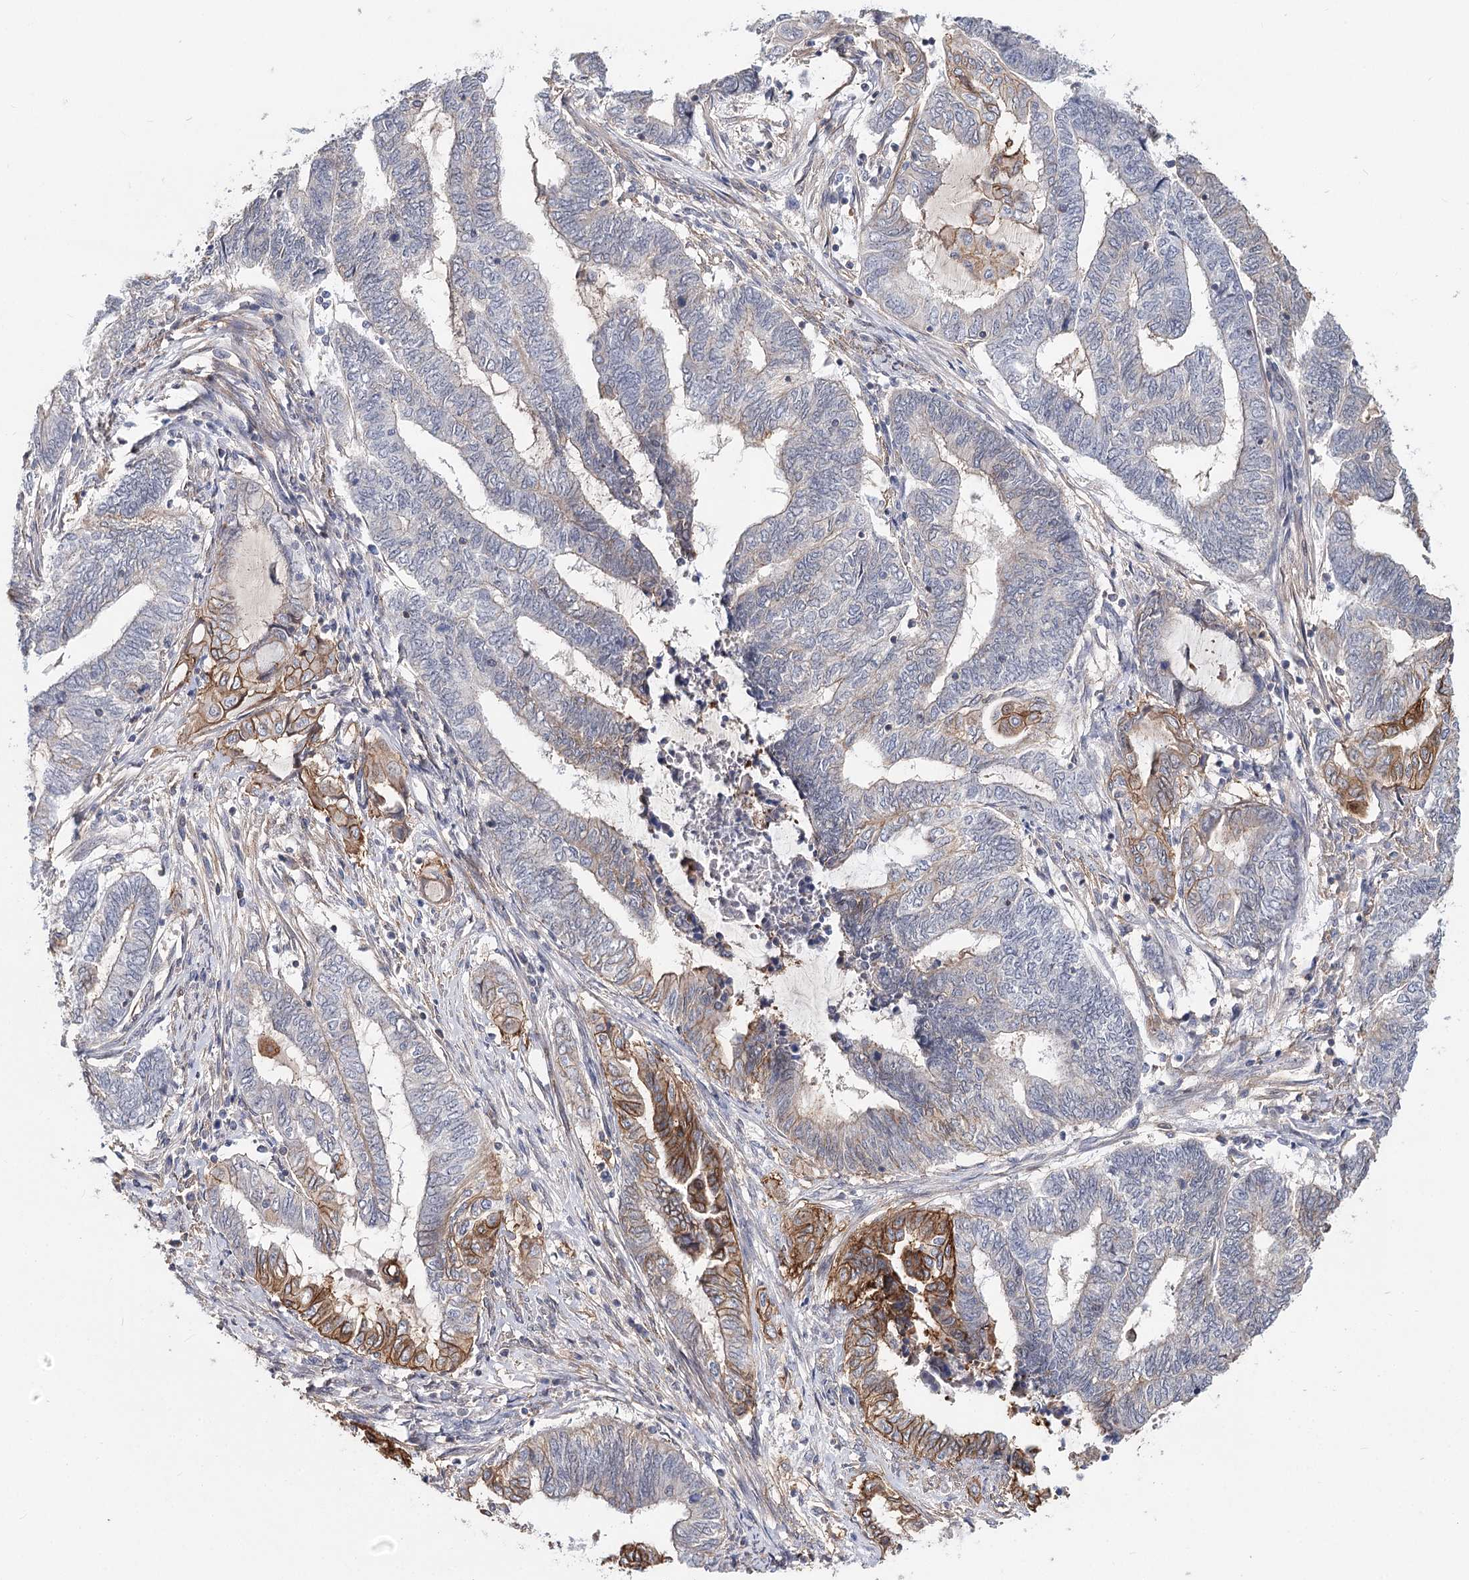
{"staining": {"intensity": "moderate", "quantity": "<25%", "location": "cytoplasmic/membranous"}, "tissue": "endometrial cancer", "cell_type": "Tumor cells", "image_type": "cancer", "snomed": [{"axis": "morphology", "description": "Adenocarcinoma, NOS"}, {"axis": "topography", "description": "Uterus"}, {"axis": "topography", "description": "Endometrium"}], "caption": "Immunohistochemistry (IHC) (DAB) staining of endometrial adenocarcinoma shows moderate cytoplasmic/membranous protein staining in approximately <25% of tumor cells.", "gene": "TMEM218", "patient": {"sex": "female", "age": 70}}